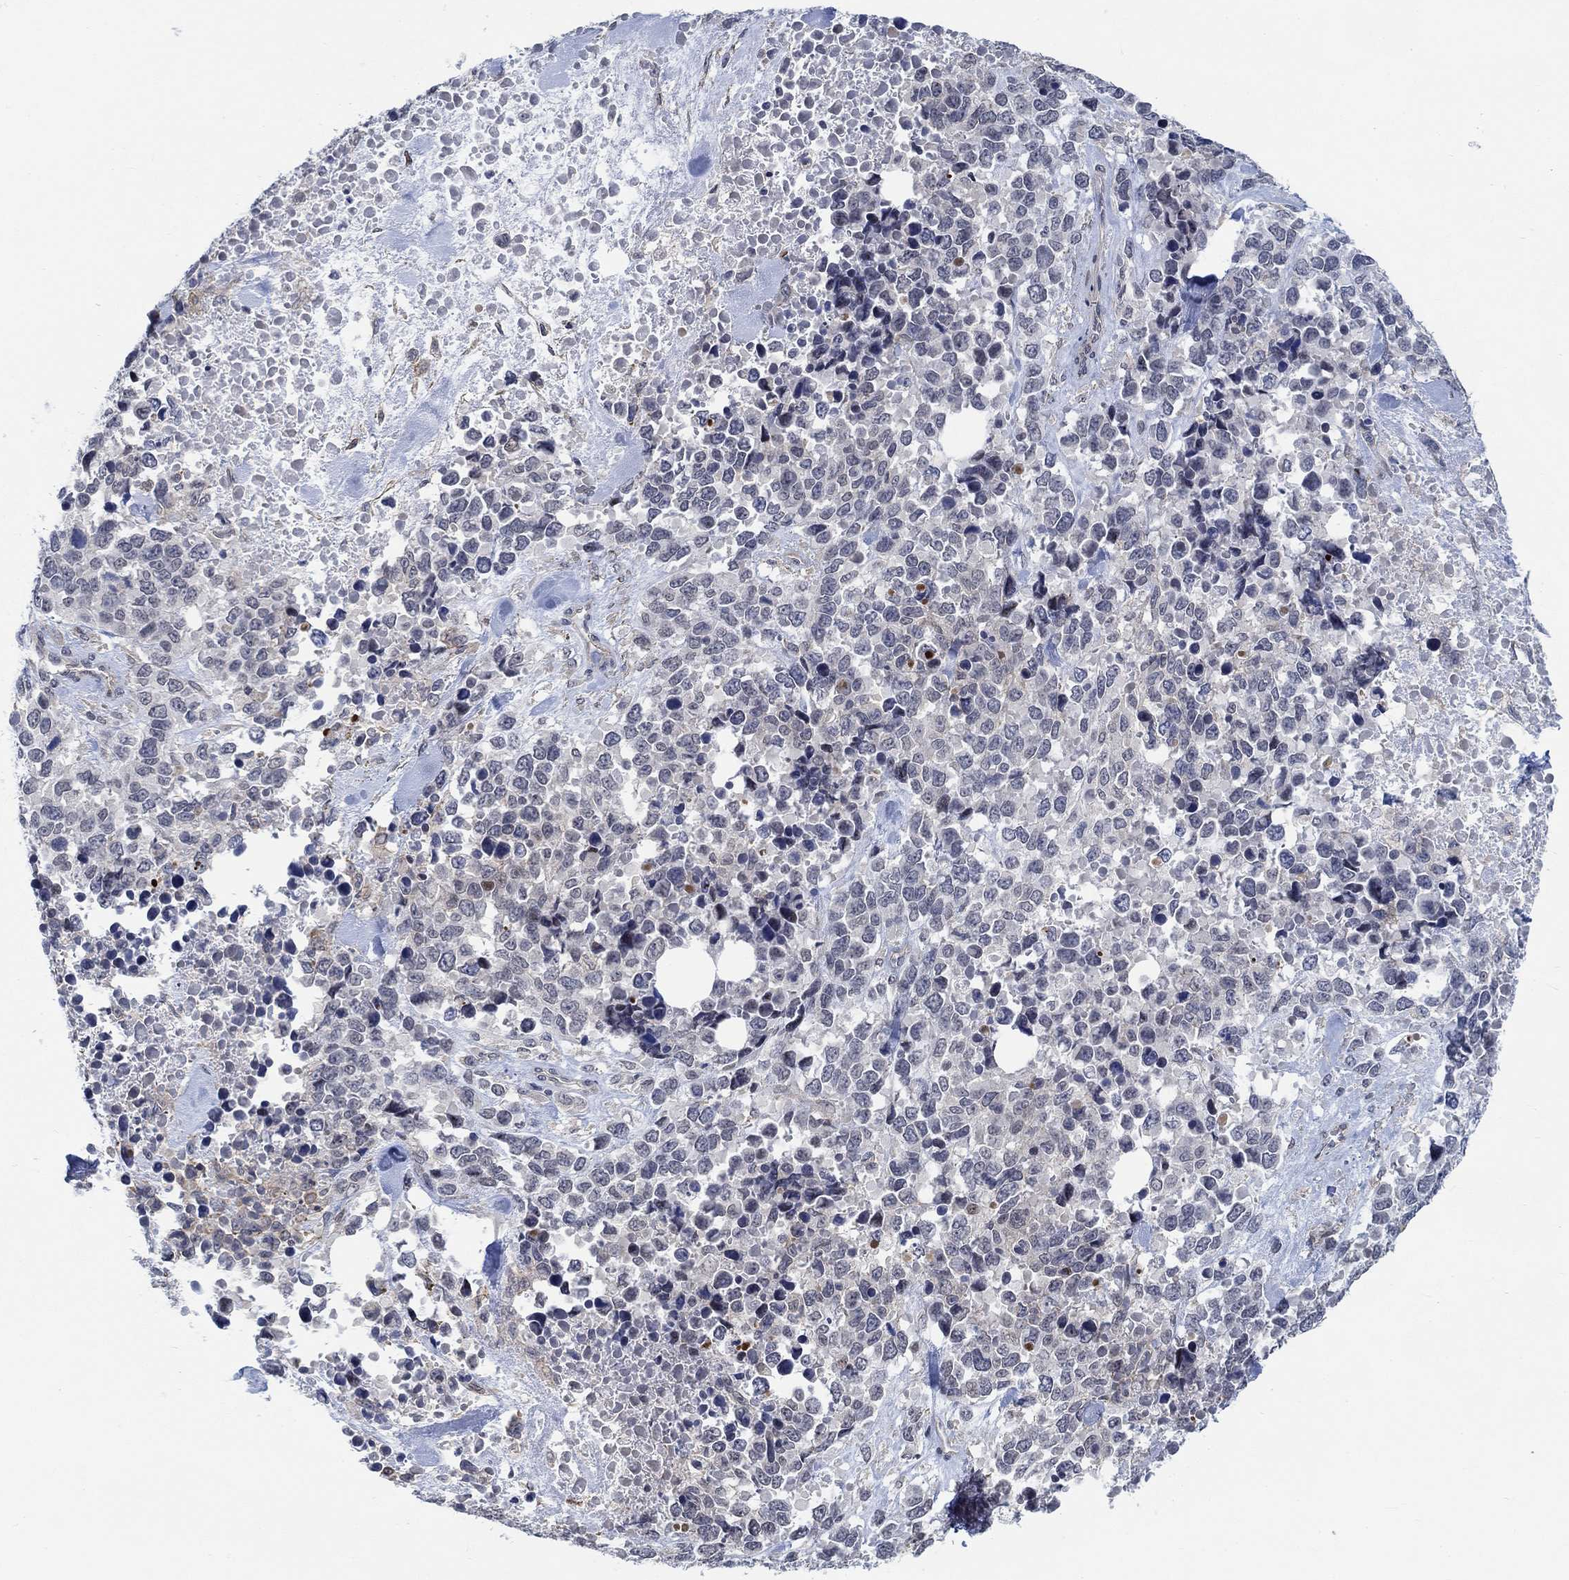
{"staining": {"intensity": "negative", "quantity": "none", "location": "none"}, "tissue": "melanoma", "cell_type": "Tumor cells", "image_type": "cancer", "snomed": [{"axis": "morphology", "description": "Malignant melanoma, Metastatic site"}, {"axis": "topography", "description": "Skin"}], "caption": "DAB immunohistochemical staining of melanoma displays no significant positivity in tumor cells. (DAB immunohistochemistry visualized using brightfield microscopy, high magnification).", "gene": "KCNH8", "patient": {"sex": "male", "age": 84}}